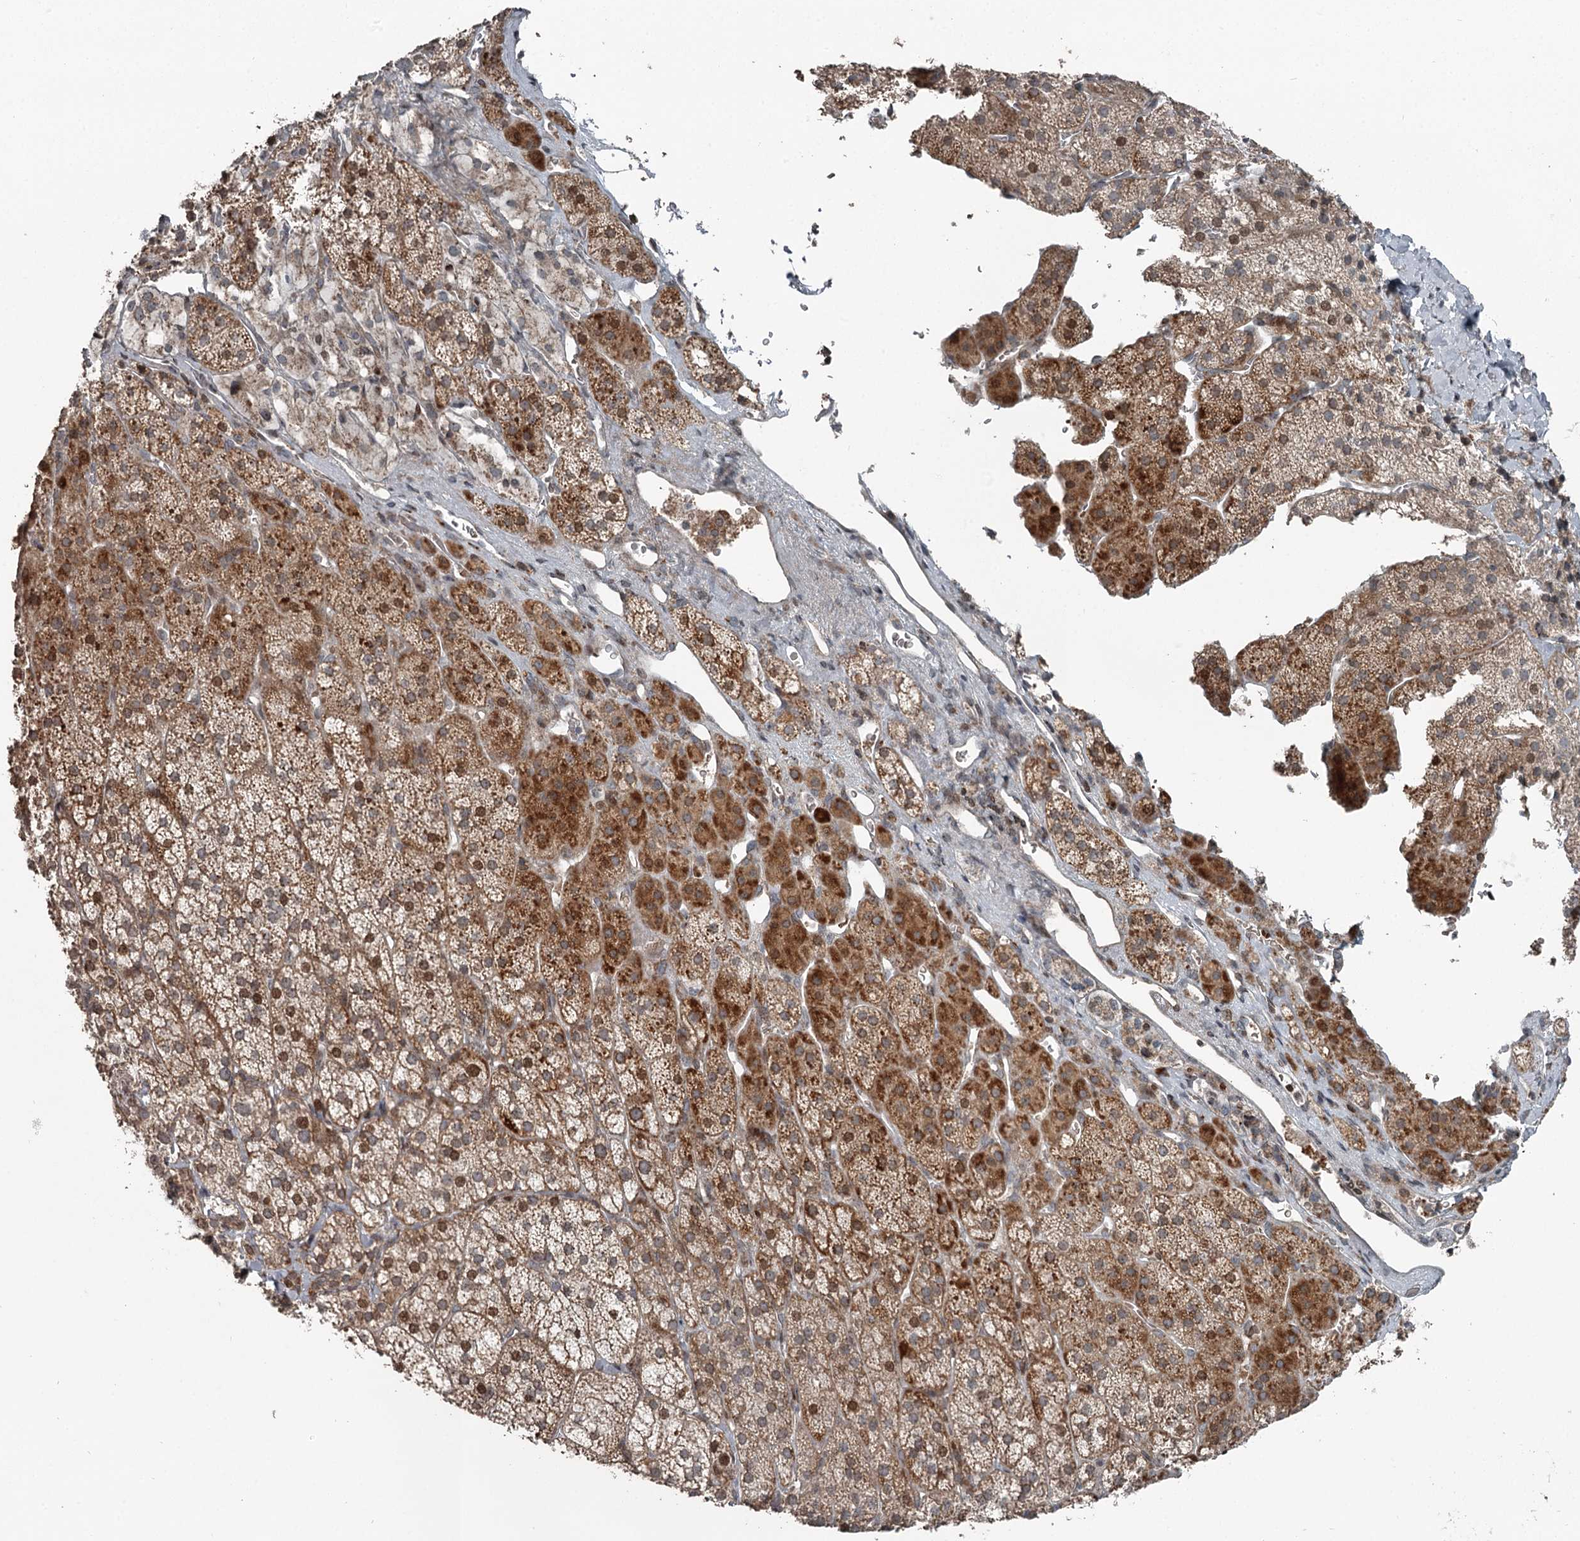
{"staining": {"intensity": "moderate", "quantity": "25%-75%", "location": "cytoplasmic/membranous"}, "tissue": "adrenal gland", "cell_type": "Glandular cells", "image_type": "normal", "snomed": [{"axis": "morphology", "description": "Normal tissue, NOS"}, {"axis": "topography", "description": "Adrenal gland"}], "caption": "Immunohistochemical staining of unremarkable human adrenal gland demonstrates moderate cytoplasmic/membranous protein staining in about 25%-75% of glandular cells.", "gene": "RASSF8", "patient": {"sex": "female", "age": 44}}